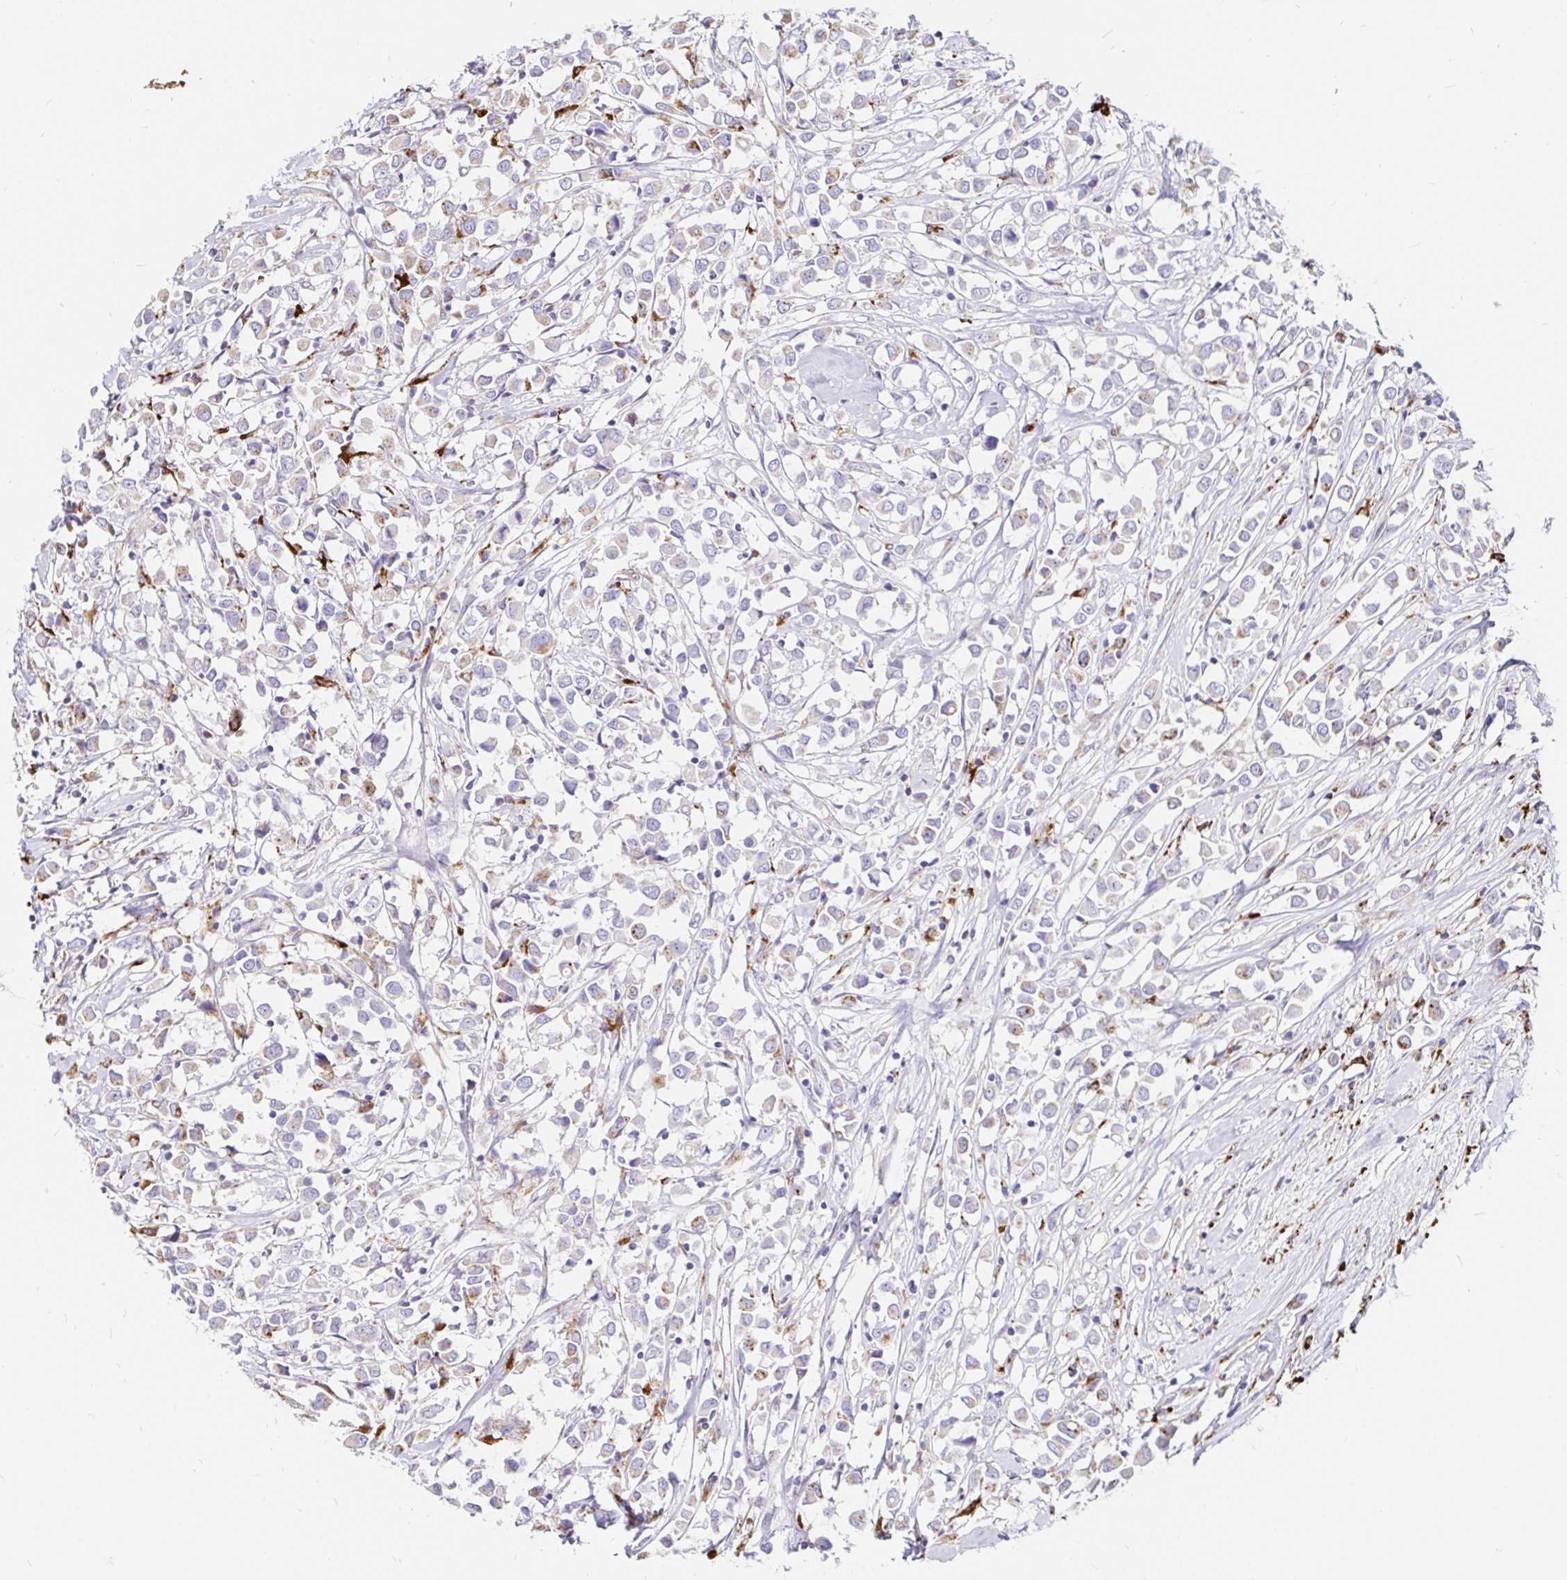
{"staining": {"intensity": "weak", "quantity": "<25%", "location": "cytoplasmic/membranous"}, "tissue": "breast cancer", "cell_type": "Tumor cells", "image_type": "cancer", "snomed": [{"axis": "morphology", "description": "Duct carcinoma"}, {"axis": "topography", "description": "Breast"}], "caption": "This is an IHC photomicrograph of breast cancer (infiltrating ductal carcinoma). There is no expression in tumor cells.", "gene": "FUCA1", "patient": {"sex": "female", "age": 61}}